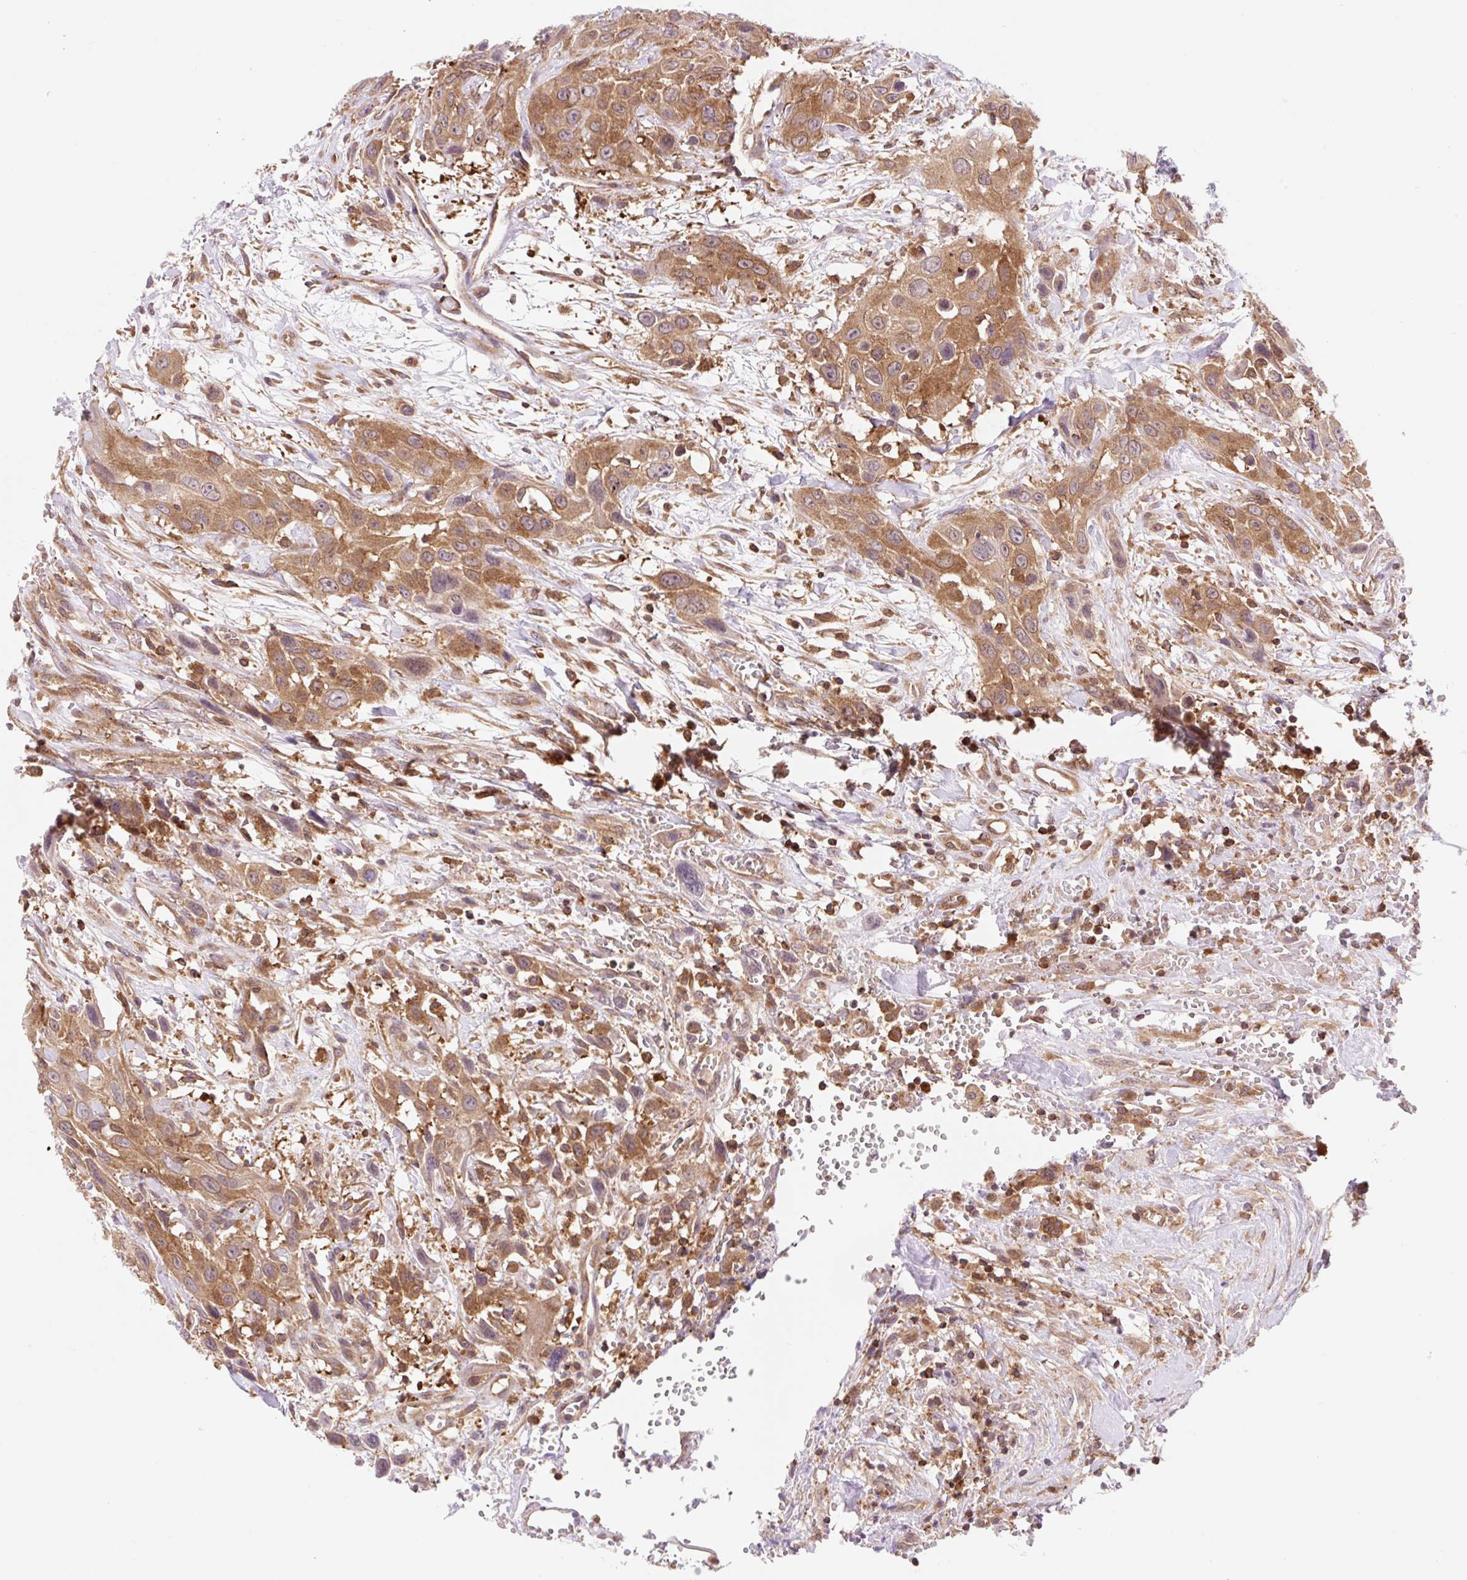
{"staining": {"intensity": "moderate", "quantity": ">75%", "location": "cytoplasmic/membranous"}, "tissue": "head and neck cancer", "cell_type": "Tumor cells", "image_type": "cancer", "snomed": [{"axis": "morphology", "description": "Squamous cell carcinoma, NOS"}, {"axis": "topography", "description": "Head-Neck"}], "caption": "Head and neck cancer stained with a brown dye reveals moderate cytoplasmic/membranous positive staining in approximately >75% of tumor cells.", "gene": "VPS4A", "patient": {"sex": "male", "age": 81}}